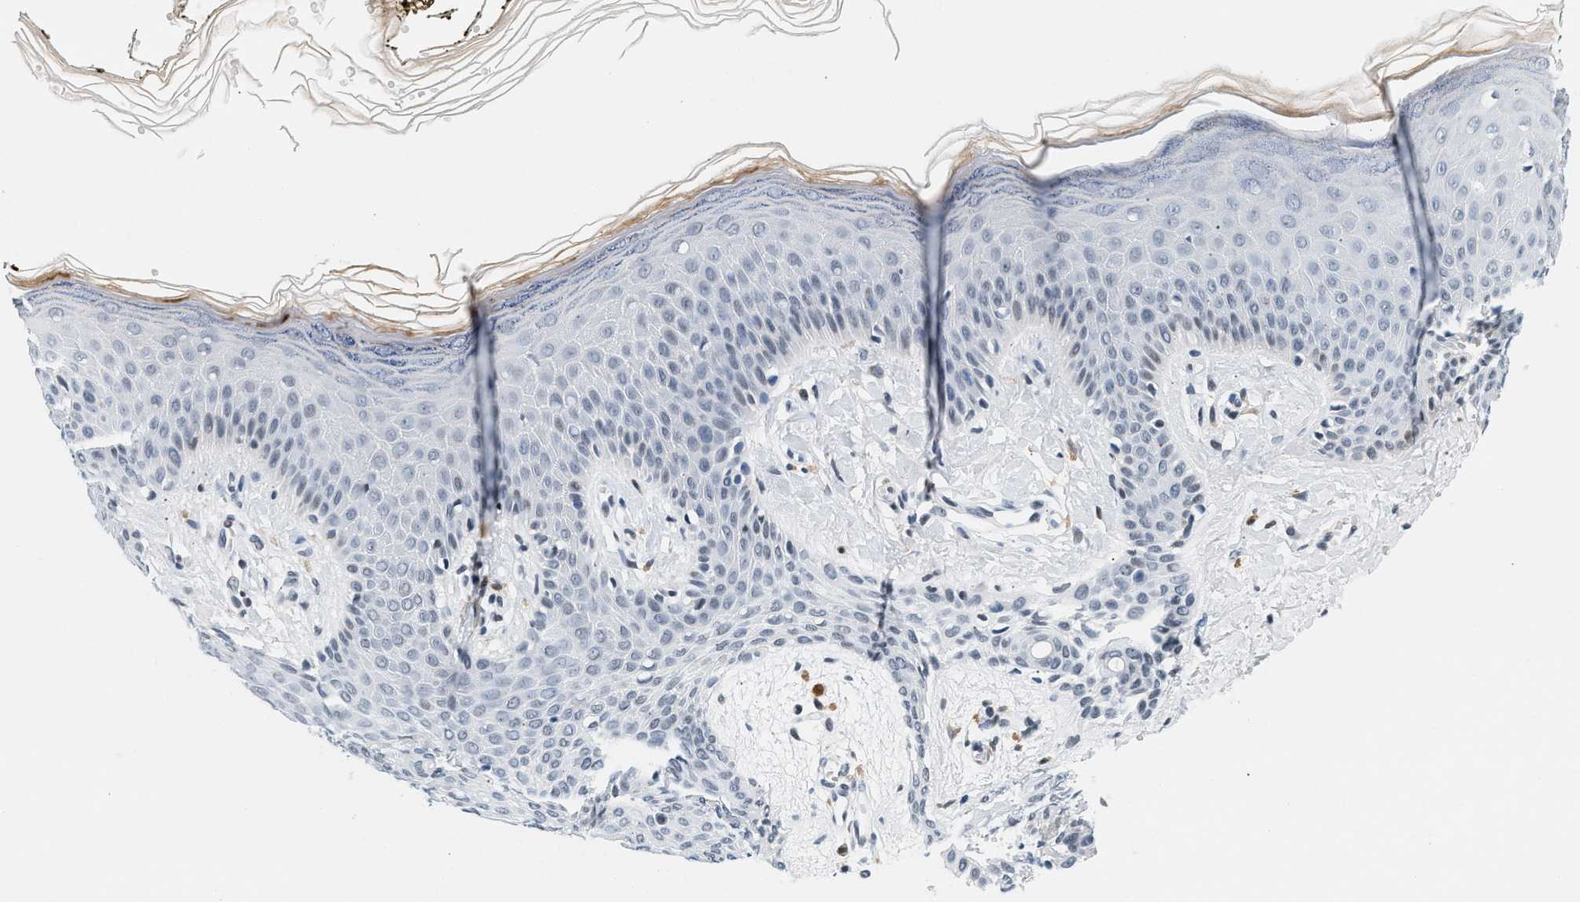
{"staining": {"intensity": "negative", "quantity": "none", "location": "none"}, "tissue": "skin", "cell_type": "Fibroblasts", "image_type": "normal", "snomed": [{"axis": "morphology", "description": "Normal tissue, NOS"}, {"axis": "topography", "description": "Skin"}, {"axis": "topography", "description": "Peripheral nerve tissue"}], "caption": "A high-resolution image shows immunohistochemistry staining of normal skin, which demonstrates no significant staining in fibroblasts.", "gene": "ATF2", "patient": {"sex": "male", "age": 24}}